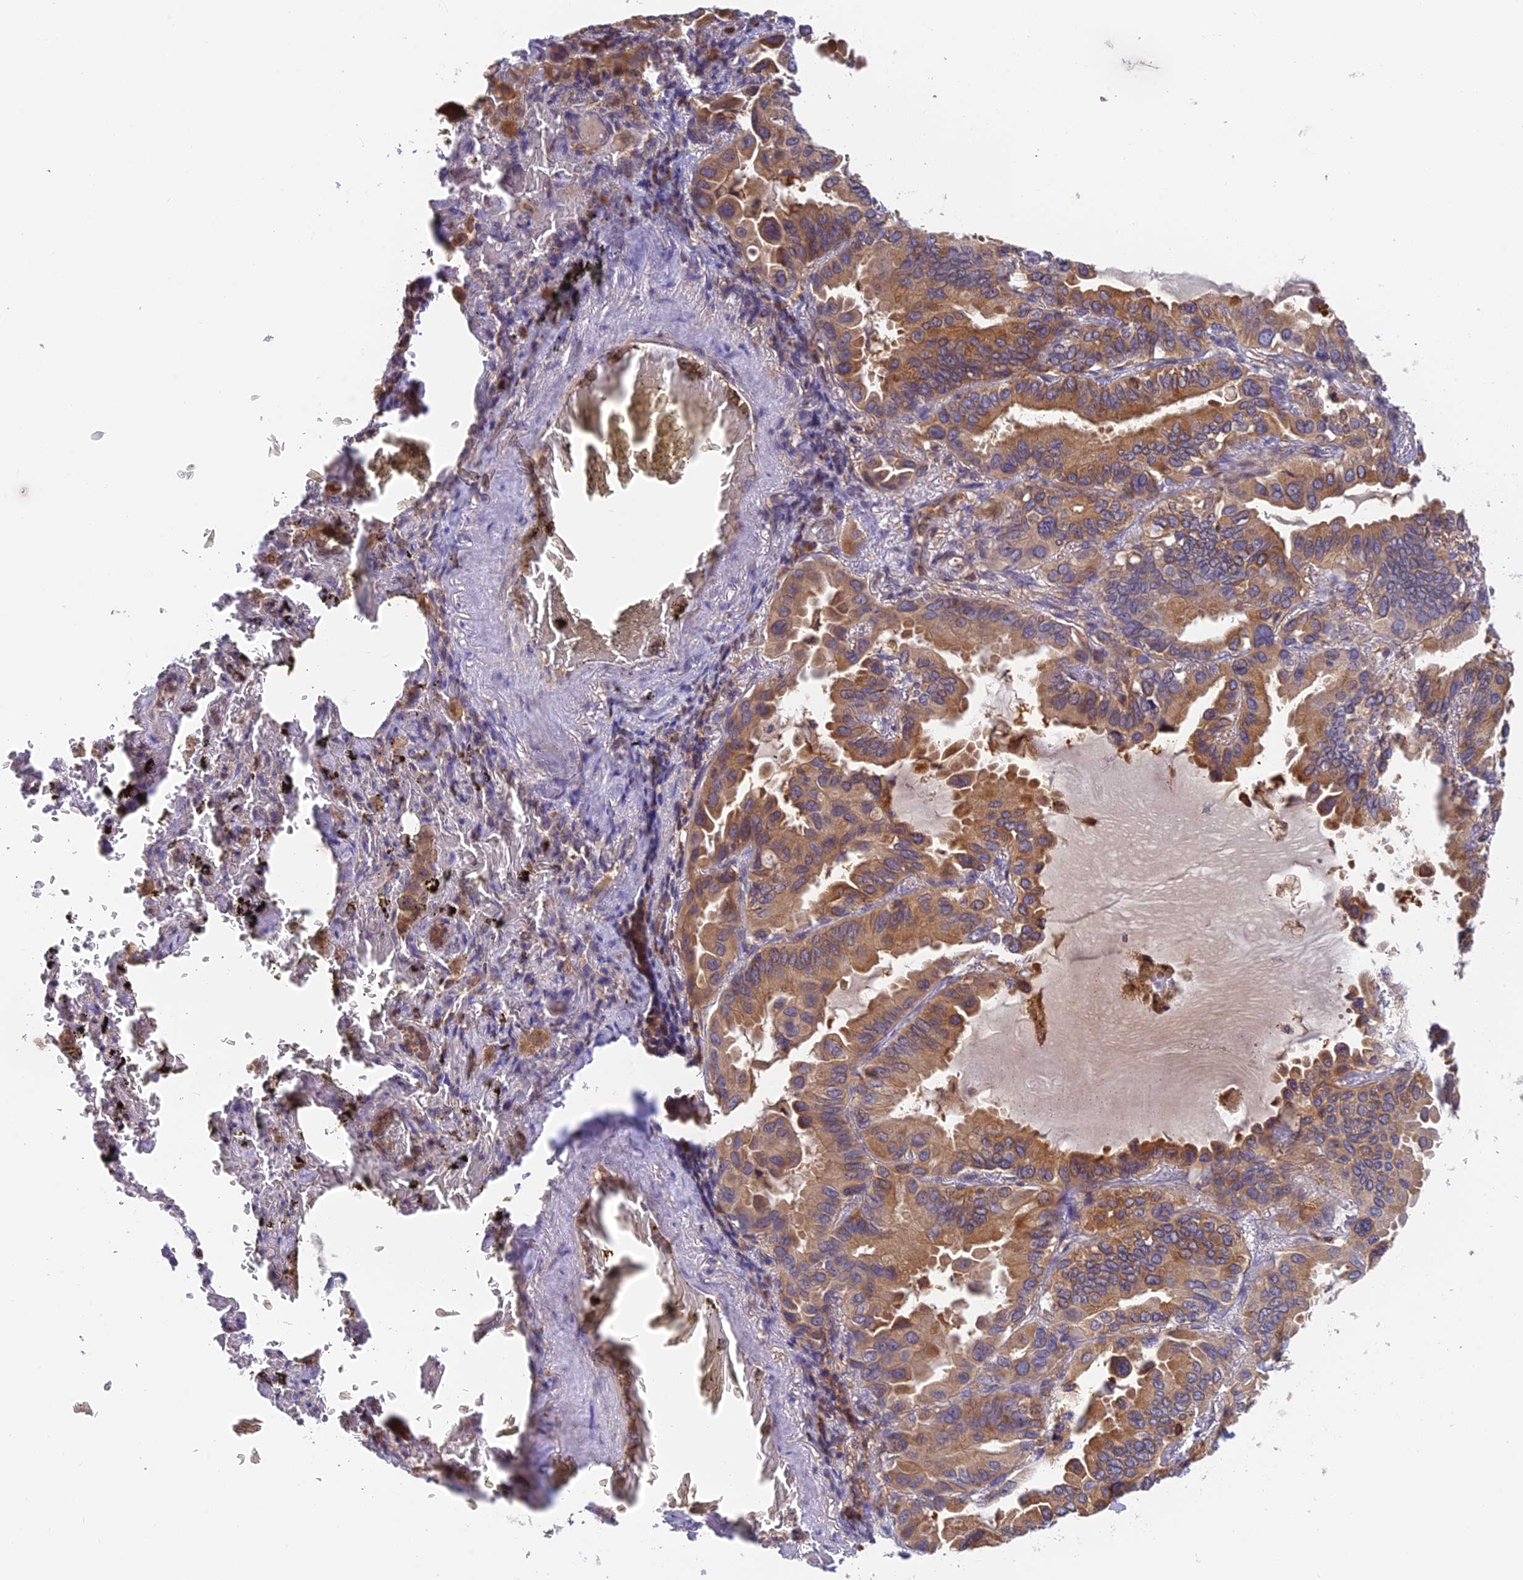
{"staining": {"intensity": "moderate", "quantity": ">75%", "location": "cytoplasmic/membranous"}, "tissue": "lung cancer", "cell_type": "Tumor cells", "image_type": "cancer", "snomed": [{"axis": "morphology", "description": "Adenocarcinoma, NOS"}, {"axis": "topography", "description": "Lung"}], "caption": "The histopathology image displays staining of lung cancer, revealing moderate cytoplasmic/membranous protein expression (brown color) within tumor cells.", "gene": "IPO5", "patient": {"sex": "male", "age": 64}}